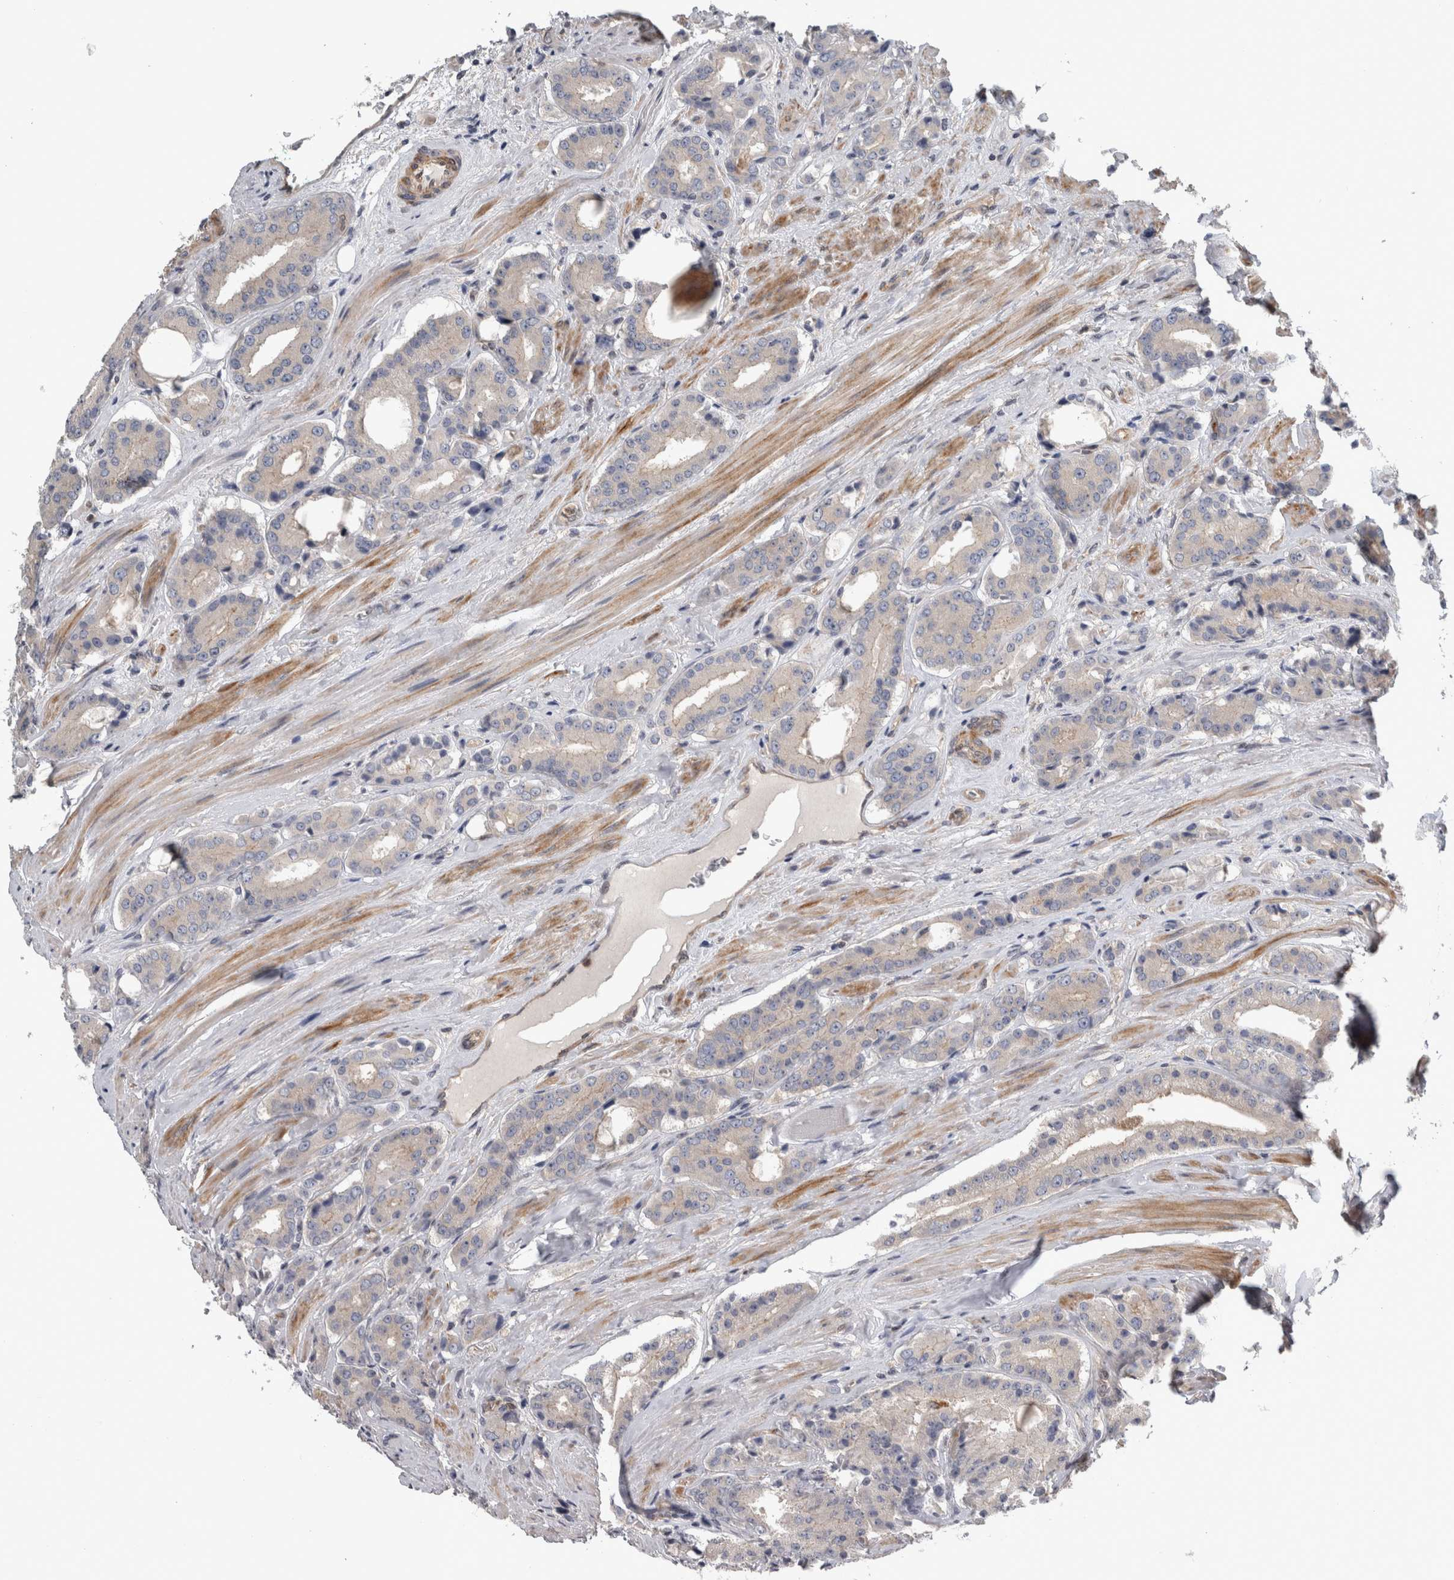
{"staining": {"intensity": "weak", "quantity": "<25%", "location": "cytoplasmic/membranous"}, "tissue": "prostate cancer", "cell_type": "Tumor cells", "image_type": "cancer", "snomed": [{"axis": "morphology", "description": "Adenocarcinoma, High grade"}, {"axis": "topography", "description": "Prostate"}], "caption": "IHC photomicrograph of human prostate adenocarcinoma (high-grade) stained for a protein (brown), which demonstrates no staining in tumor cells. Brightfield microscopy of IHC stained with DAB (3,3'-diaminobenzidine) (brown) and hematoxylin (blue), captured at high magnification.", "gene": "NAPRT", "patient": {"sex": "male", "age": 71}}